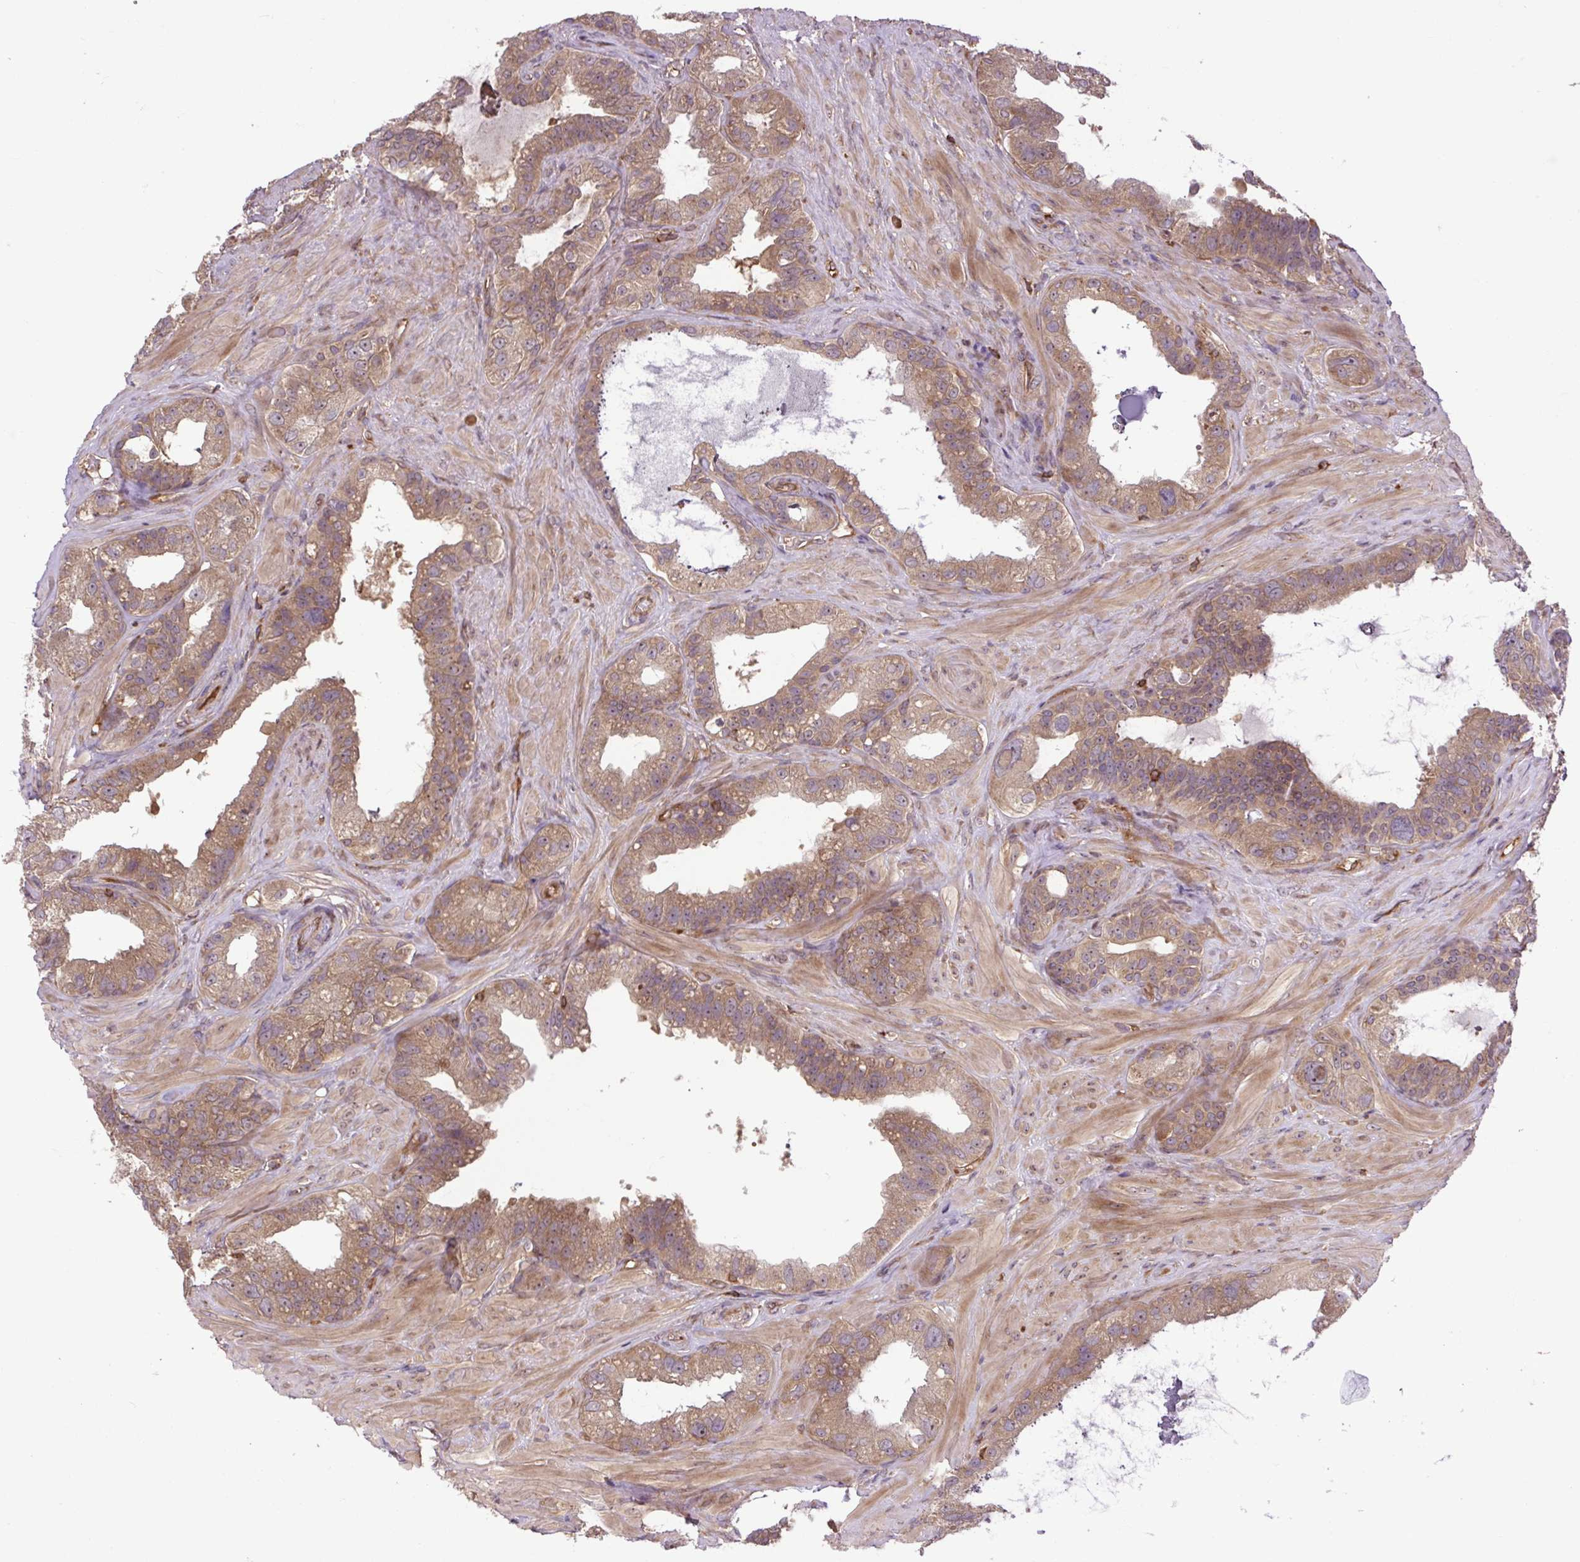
{"staining": {"intensity": "moderate", "quantity": ">75%", "location": "cytoplasmic/membranous"}, "tissue": "seminal vesicle", "cell_type": "Glandular cells", "image_type": "normal", "snomed": [{"axis": "morphology", "description": "Normal tissue, NOS"}, {"axis": "topography", "description": "Seminal veicle"}, {"axis": "topography", "description": "Peripheral nerve tissue"}], "caption": "Glandular cells show moderate cytoplasmic/membranous staining in approximately >75% of cells in unremarkable seminal vesicle.", "gene": "PLCG1", "patient": {"sex": "male", "age": 76}}